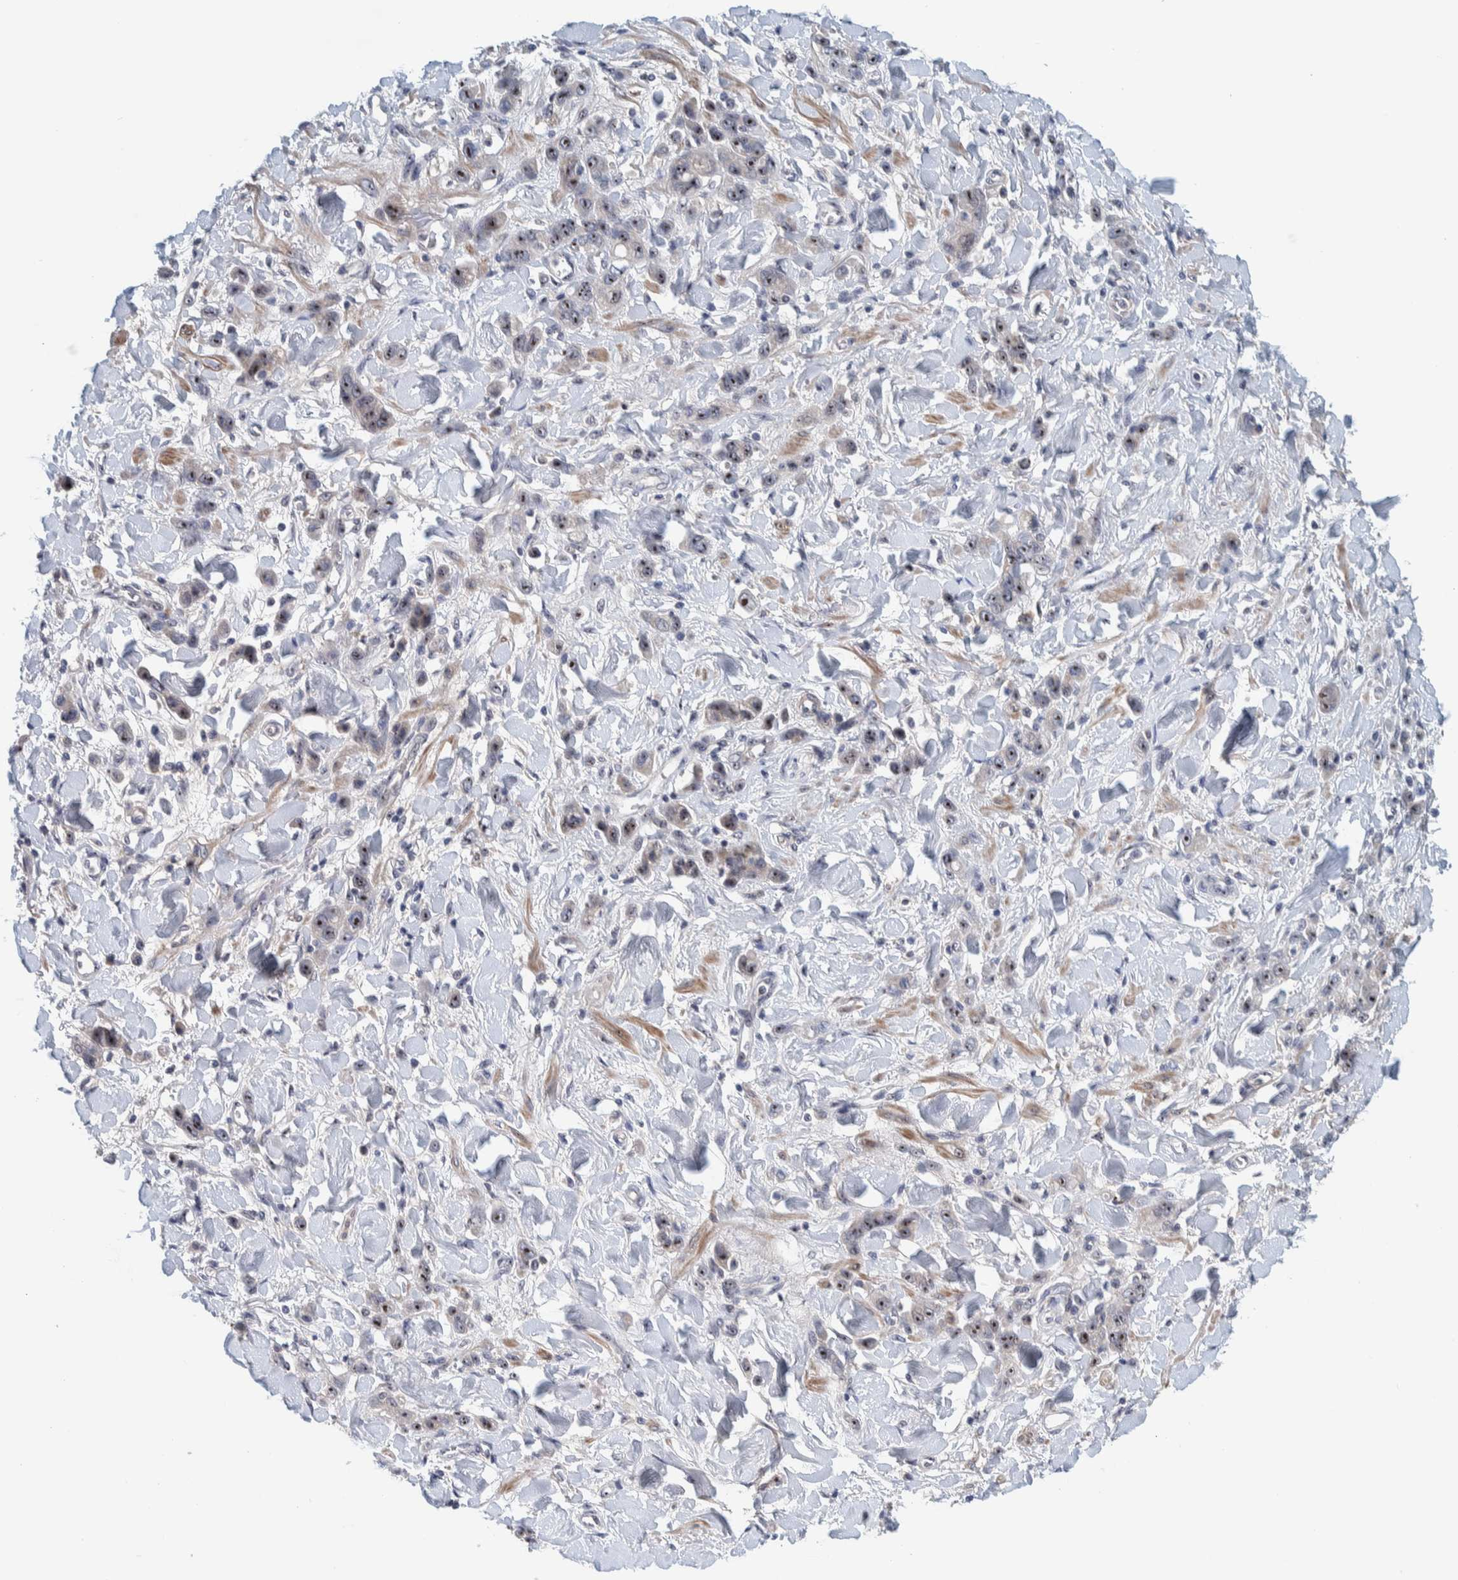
{"staining": {"intensity": "moderate", "quantity": ">75%", "location": "nuclear"}, "tissue": "stomach cancer", "cell_type": "Tumor cells", "image_type": "cancer", "snomed": [{"axis": "morphology", "description": "Normal tissue, NOS"}, {"axis": "morphology", "description": "Adenocarcinoma, NOS"}, {"axis": "topography", "description": "Stomach"}], "caption": "Stomach cancer (adenocarcinoma) stained with DAB (3,3'-diaminobenzidine) immunohistochemistry exhibits medium levels of moderate nuclear positivity in approximately >75% of tumor cells.", "gene": "NOL11", "patient": {"sex": "male", "age": 82}}